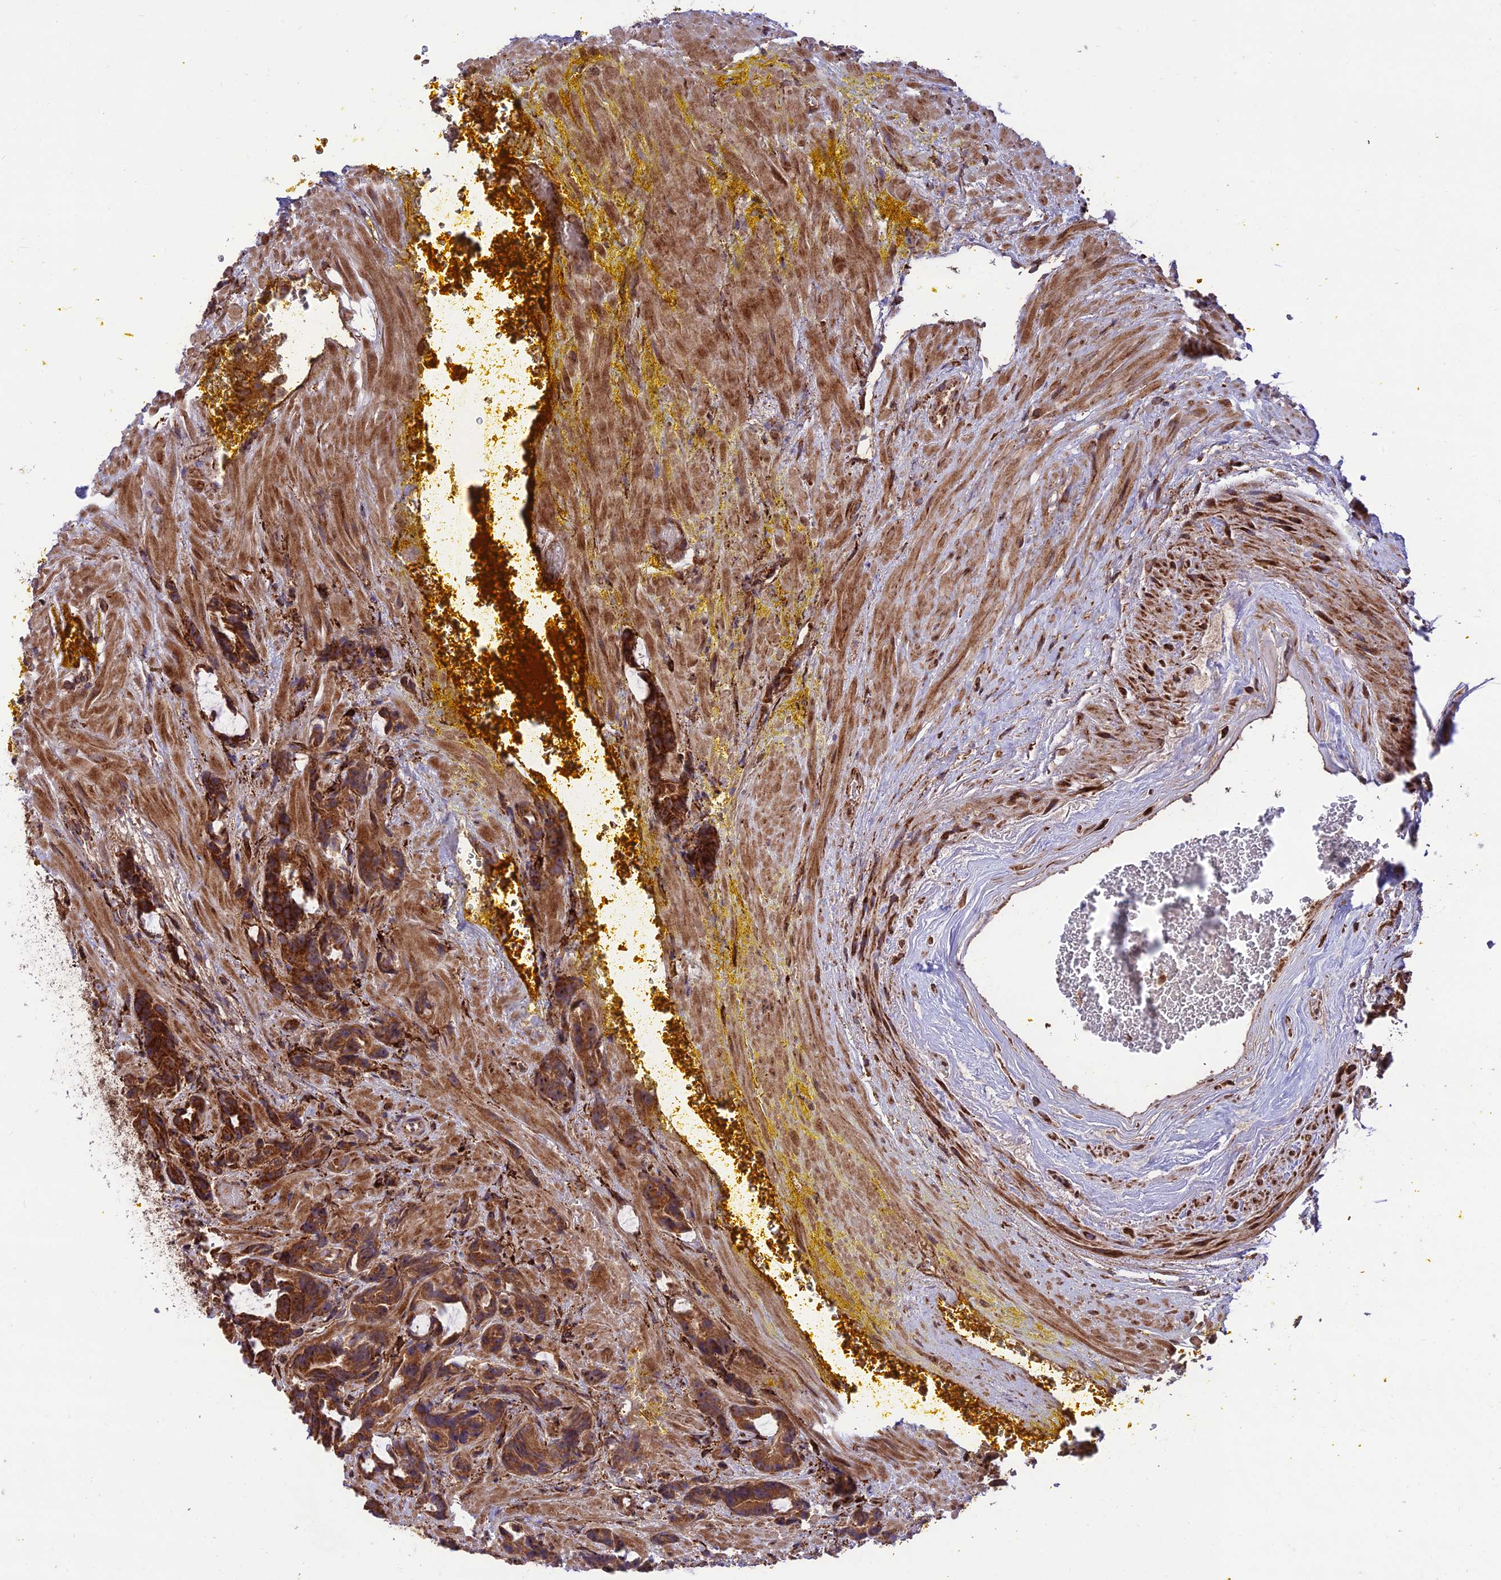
{"staining": {"intensity": "strong", "quantity": ">75%", "location": "cytoplasmic/membranous"}, "tissue": "prostate cancer", "cell_type": "Tumor cells", "image_type": "cancer", "snomed": [{"axis": "morphology", "description": "Adenocarcinoma, High grade"}, {"axis": "topography", "description": "Prostate and seminal vesicle, NOS"}], "caption": "Protein staining shows strong cytoplasmic/membranous expression in about >75% of tumor cells in adenocarcinoma (high-grade) (prostate).", "gene": "CRTAP", "patient": {"sex": "male", "age": 67}}